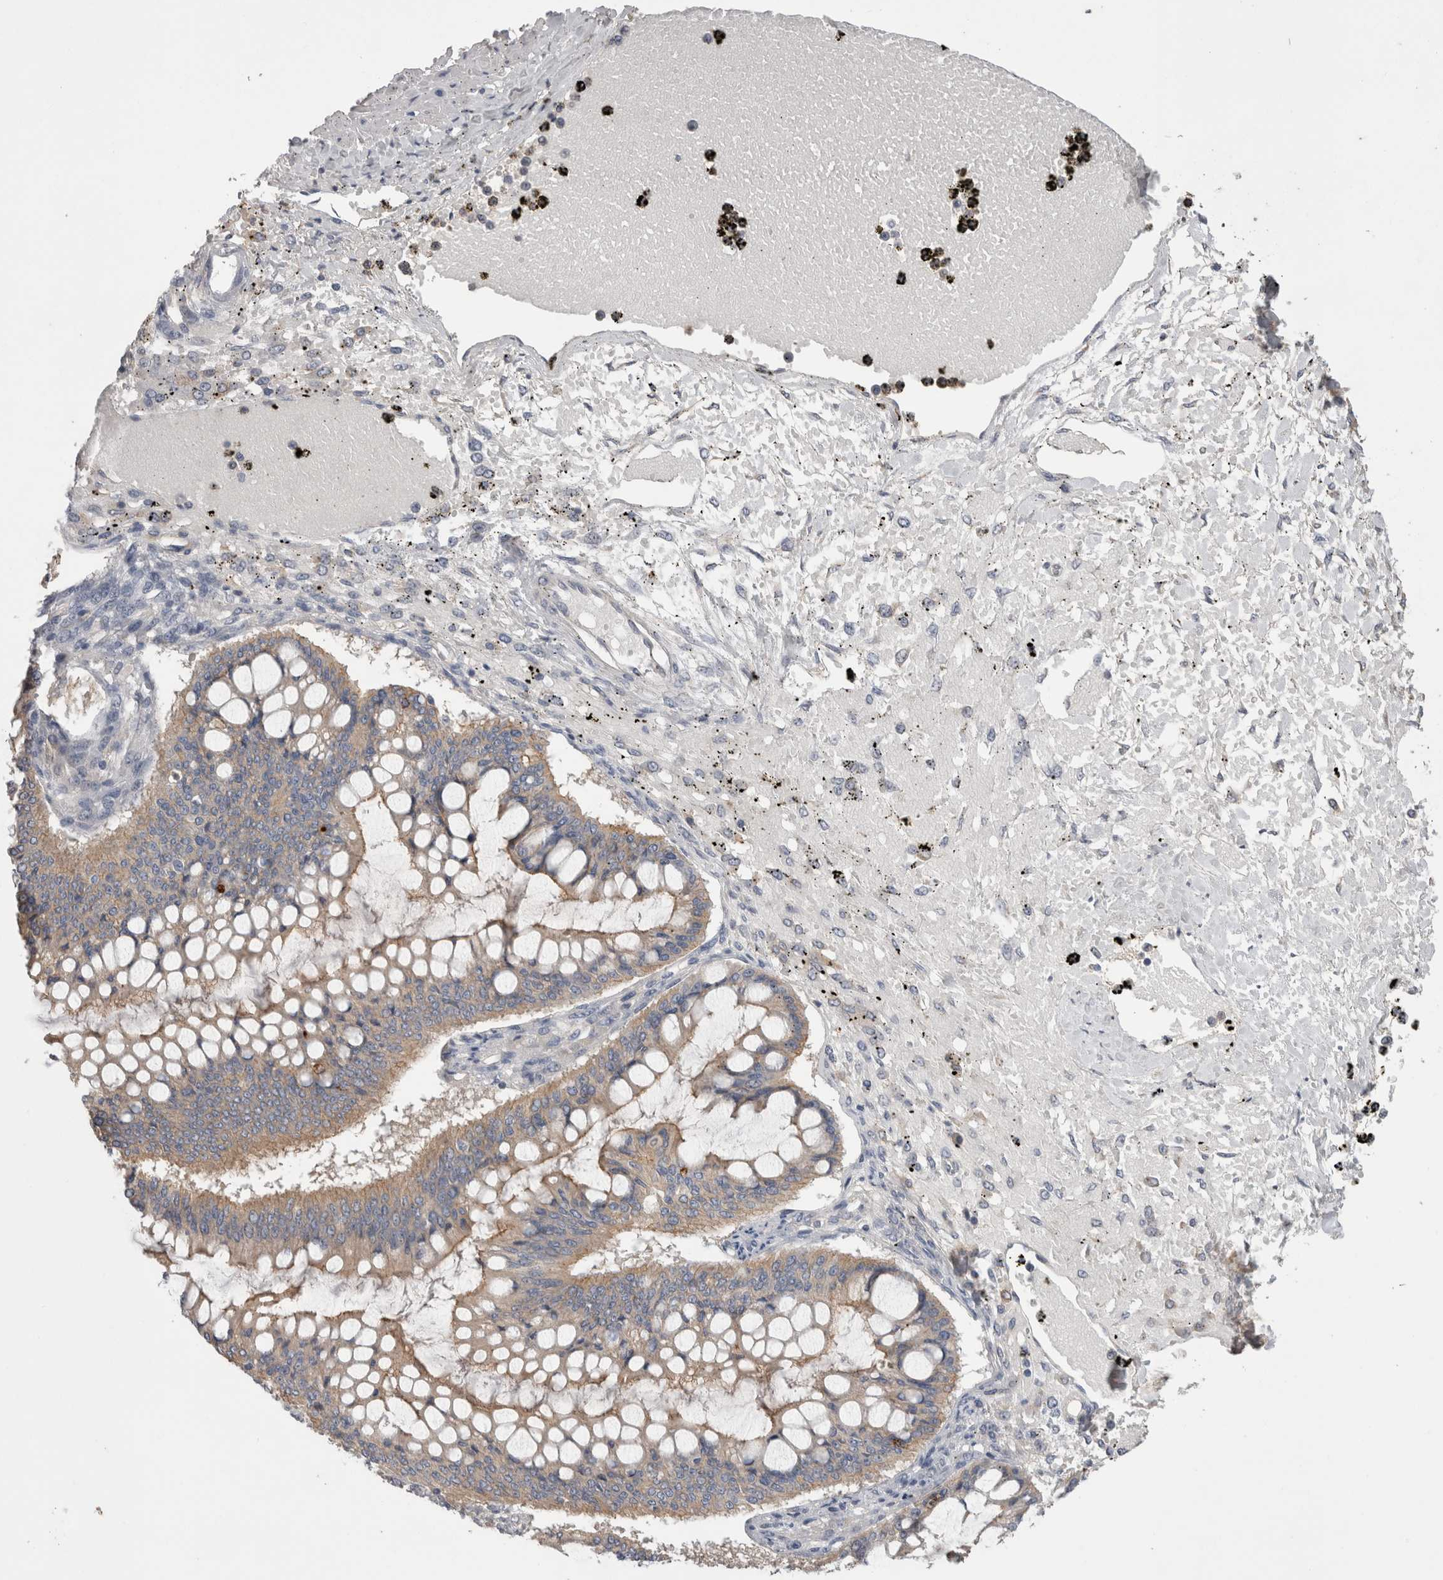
{"staining": {"intensity": "moderate", "quantity": ">75%", "location": "cytoplasmic/membranous"}, "tissue": "ovarian cancer", "cell_type": "Tumor cells", "image_type": "cancer", "snomed": [{"axis": "morphology", "description": "Cystadenocarcinoma, mucinous, NOS"}, {"axis": "topography", "description": "Ovary"}], "caption": "Ovarian cancer was stained to show a protein in brown. There is medium levels of moderate cytoplasmic/membranous staining in about >75% of tumor cells.", "gene": "OTOR", "patient": {"sex": "female", "age": 73}}